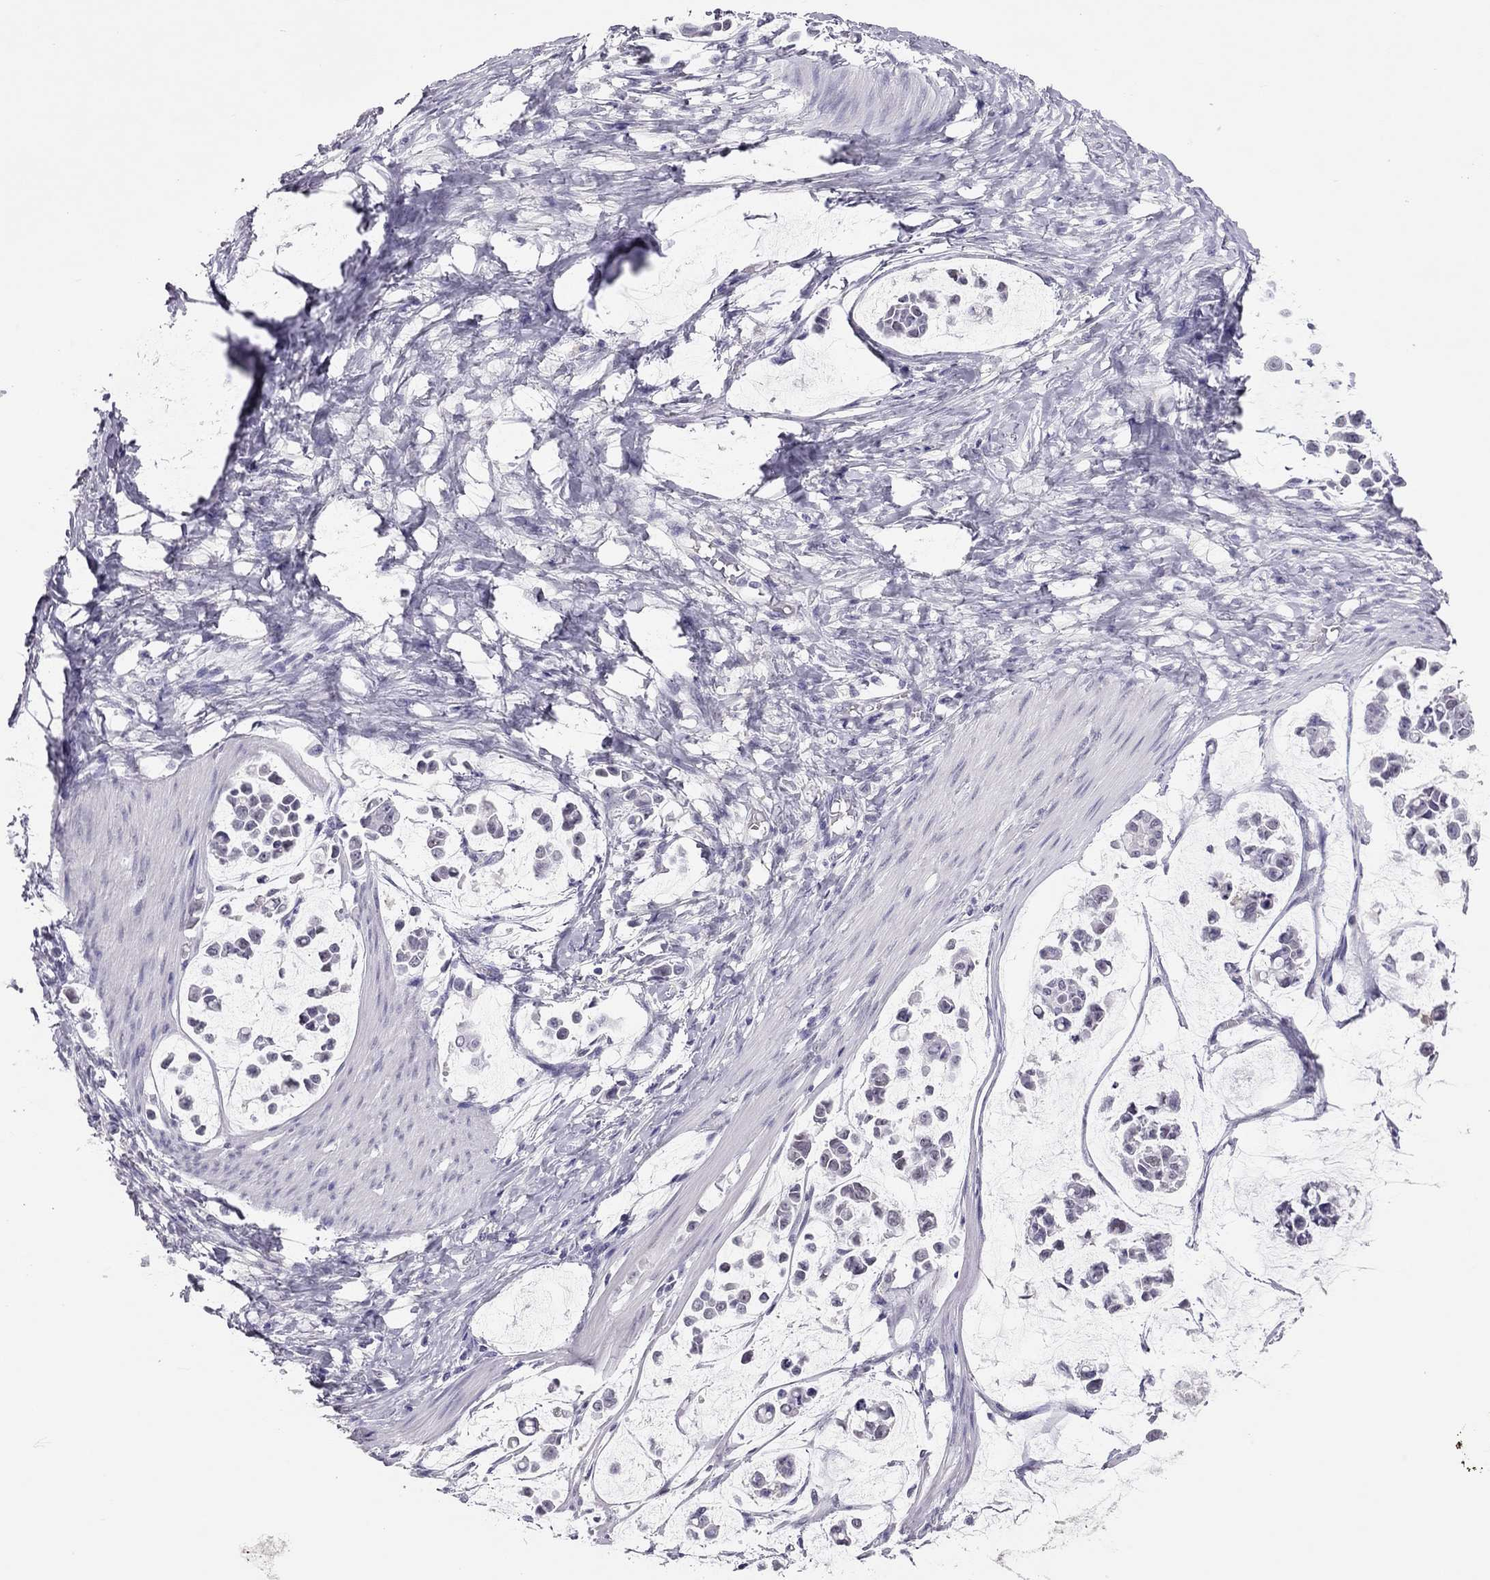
{"staining": {"intensity": "negative", "quantity": "none", "location": "none"}, "tissue": "stomach cancer", "cell_type": "Tumor cells", "image_type": "cancer", "snomed": [{"axis": "morphology", "description": "Adenocarcinoma, NOS"}, {"axis": "topography", "description": "Stomach"}], "caption": "Human stomach cancer (adenocarcinoma) stained for a protein using IHC exhibits no expression in tumor cells.", "gene": "PHOX2A", "patient": {"sex": "male", "age": 82}}